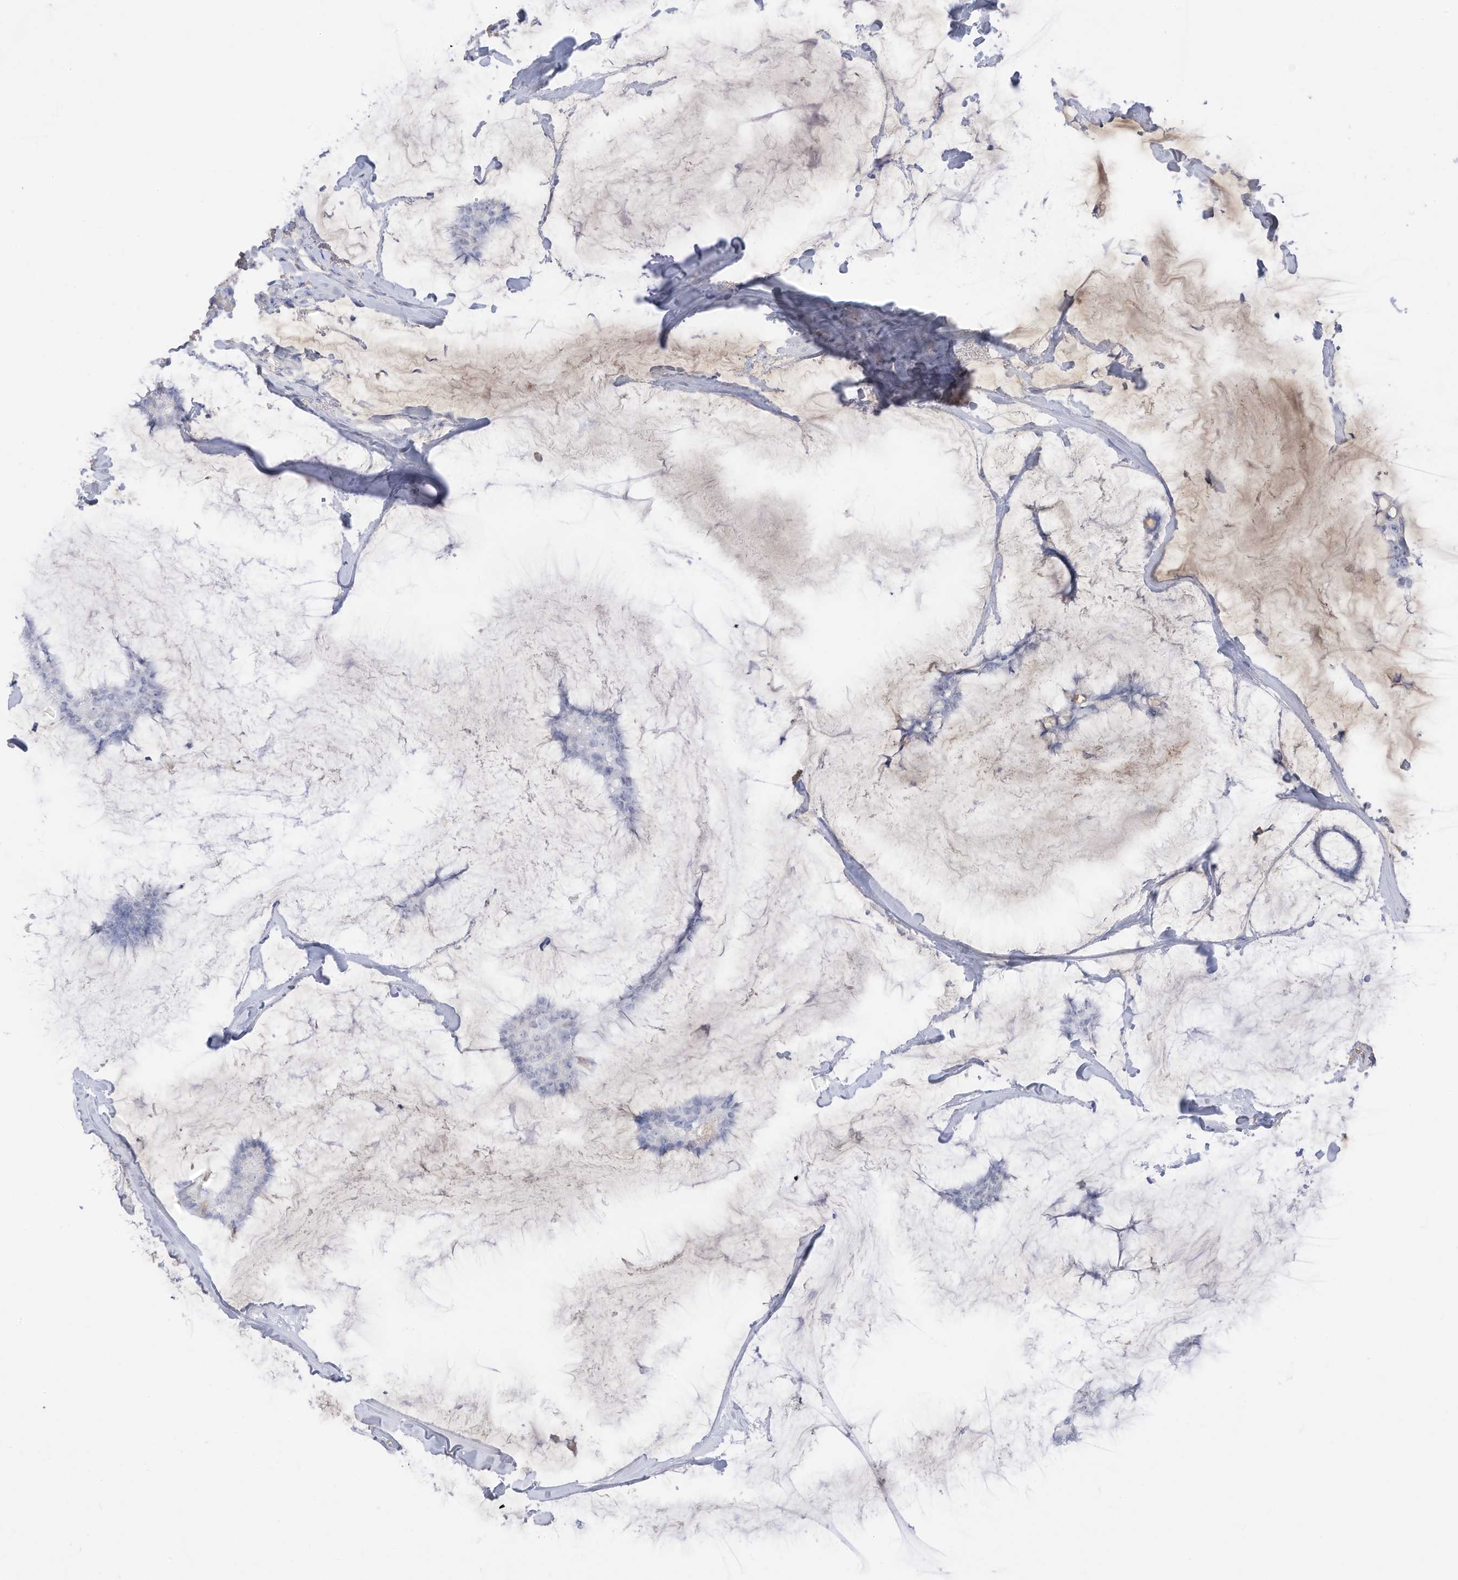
{"staining": {"intensity": "negative", "quantity": "none", "location": "none"}, "tissue": "breast cancer", "cell_type": "Tumor cells", "image_type": "cancer", "snomed": [{"axis": "morphology", "description": "Duct carcinoma"}, {"axis": "topography", "description": "Breast"}], "caption": "A photomicrograph of human breast infiltrating ductal carcinoma is negative for staining in tumor cells.", "gene": "HSD17B13", "patient": {"sex": "female", "age": 93}}